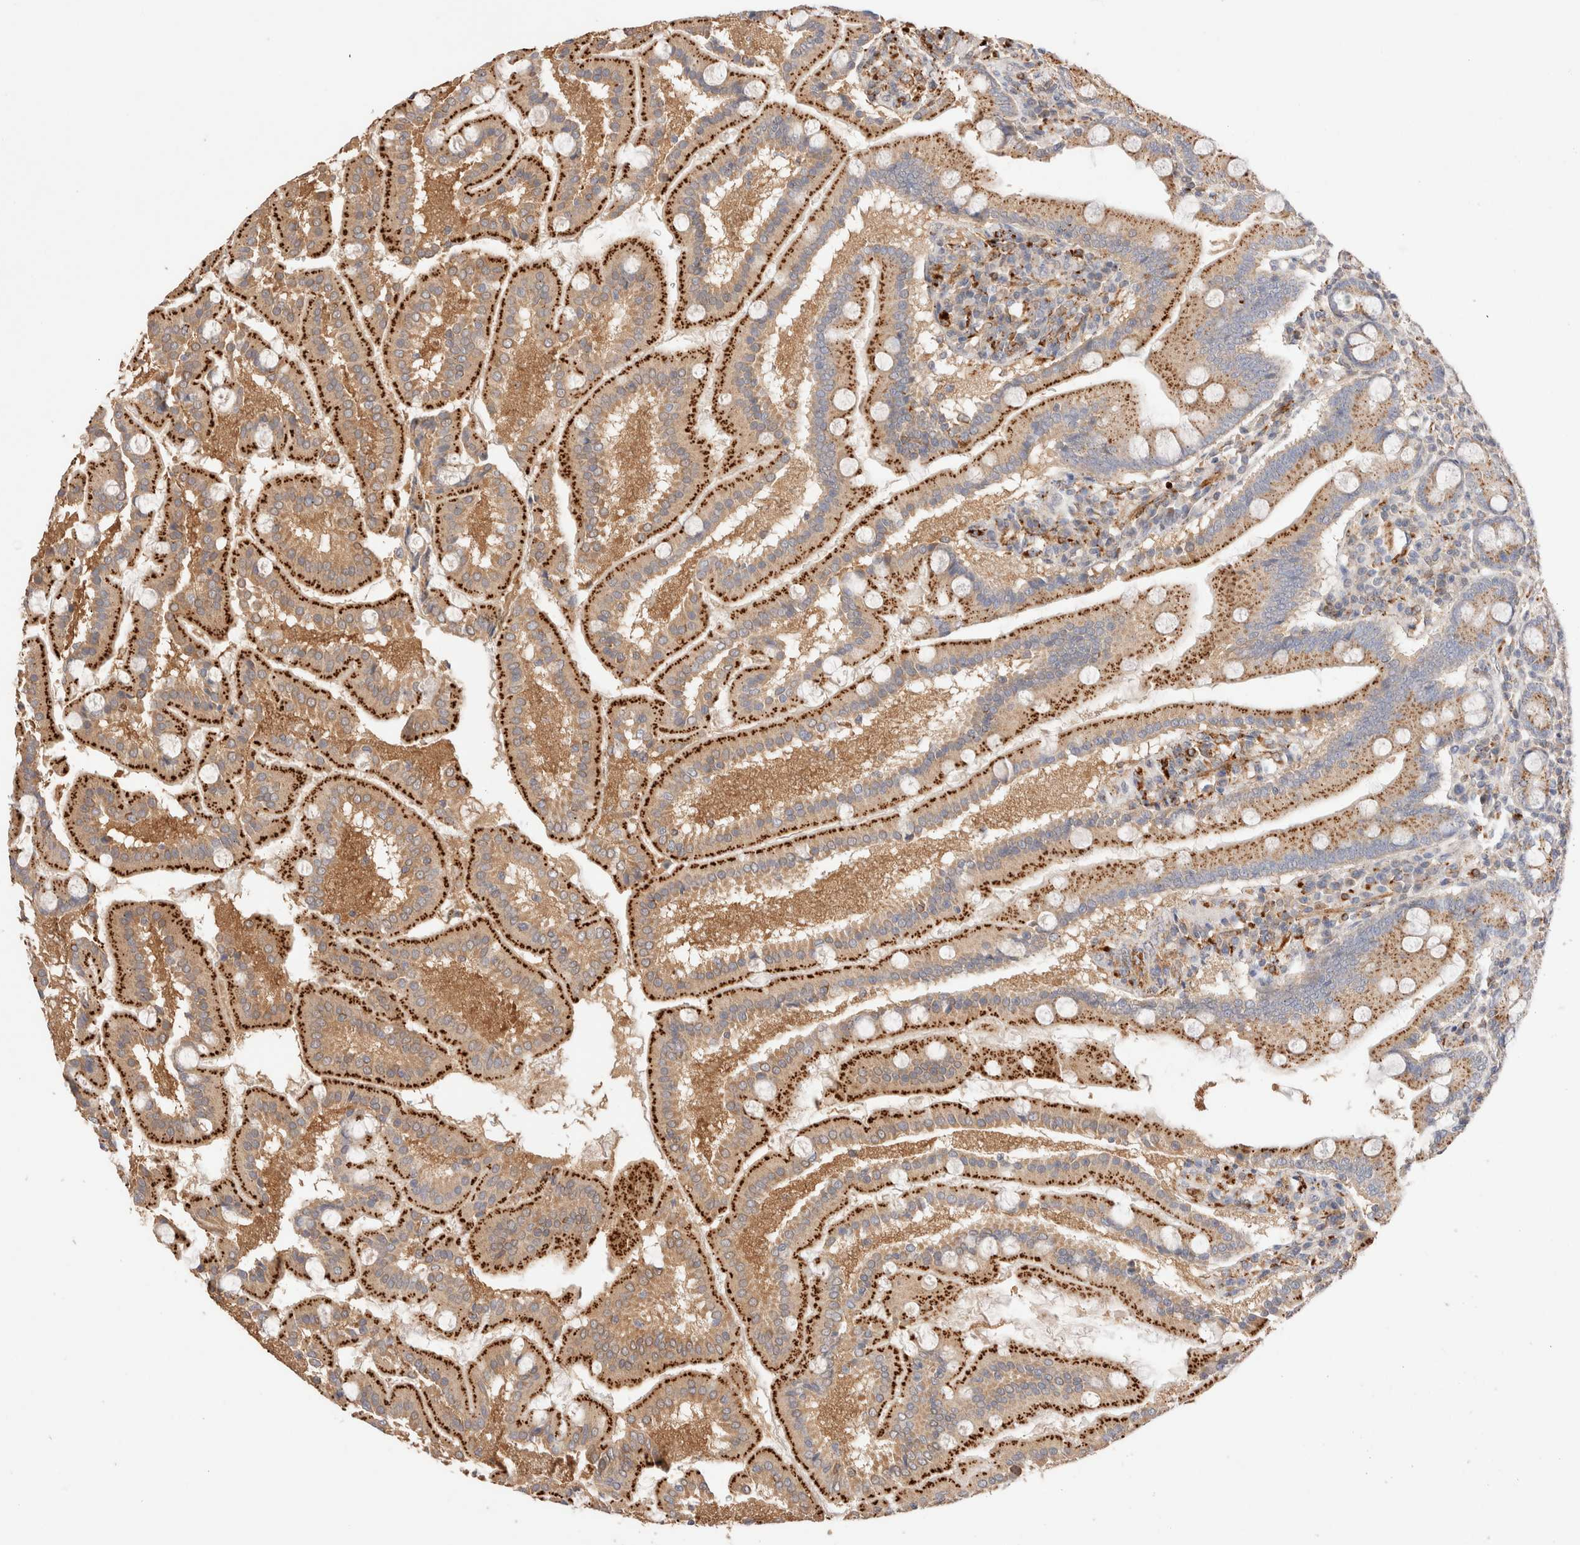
{"staining": {"intensity": "strong", "quantity": ">75%", "location": "cytoplasmic/membranous"}, "tissue": "duodenum", "cell_type": "Glandular cells", "image_type": "normal", "snomed": [{"axis": "morphology", "description": "Normal tissue, NOS"}, {"axis": "topography", "description": "Duodenum"}], "caption": "Glandular cells show high levels of strong cytoplasmic/membranous positivity in approximately >75% of cells in unremarkable human duodenum.", "gene": "RABEPK", "patient": {"sex": "male", "age": 50}}